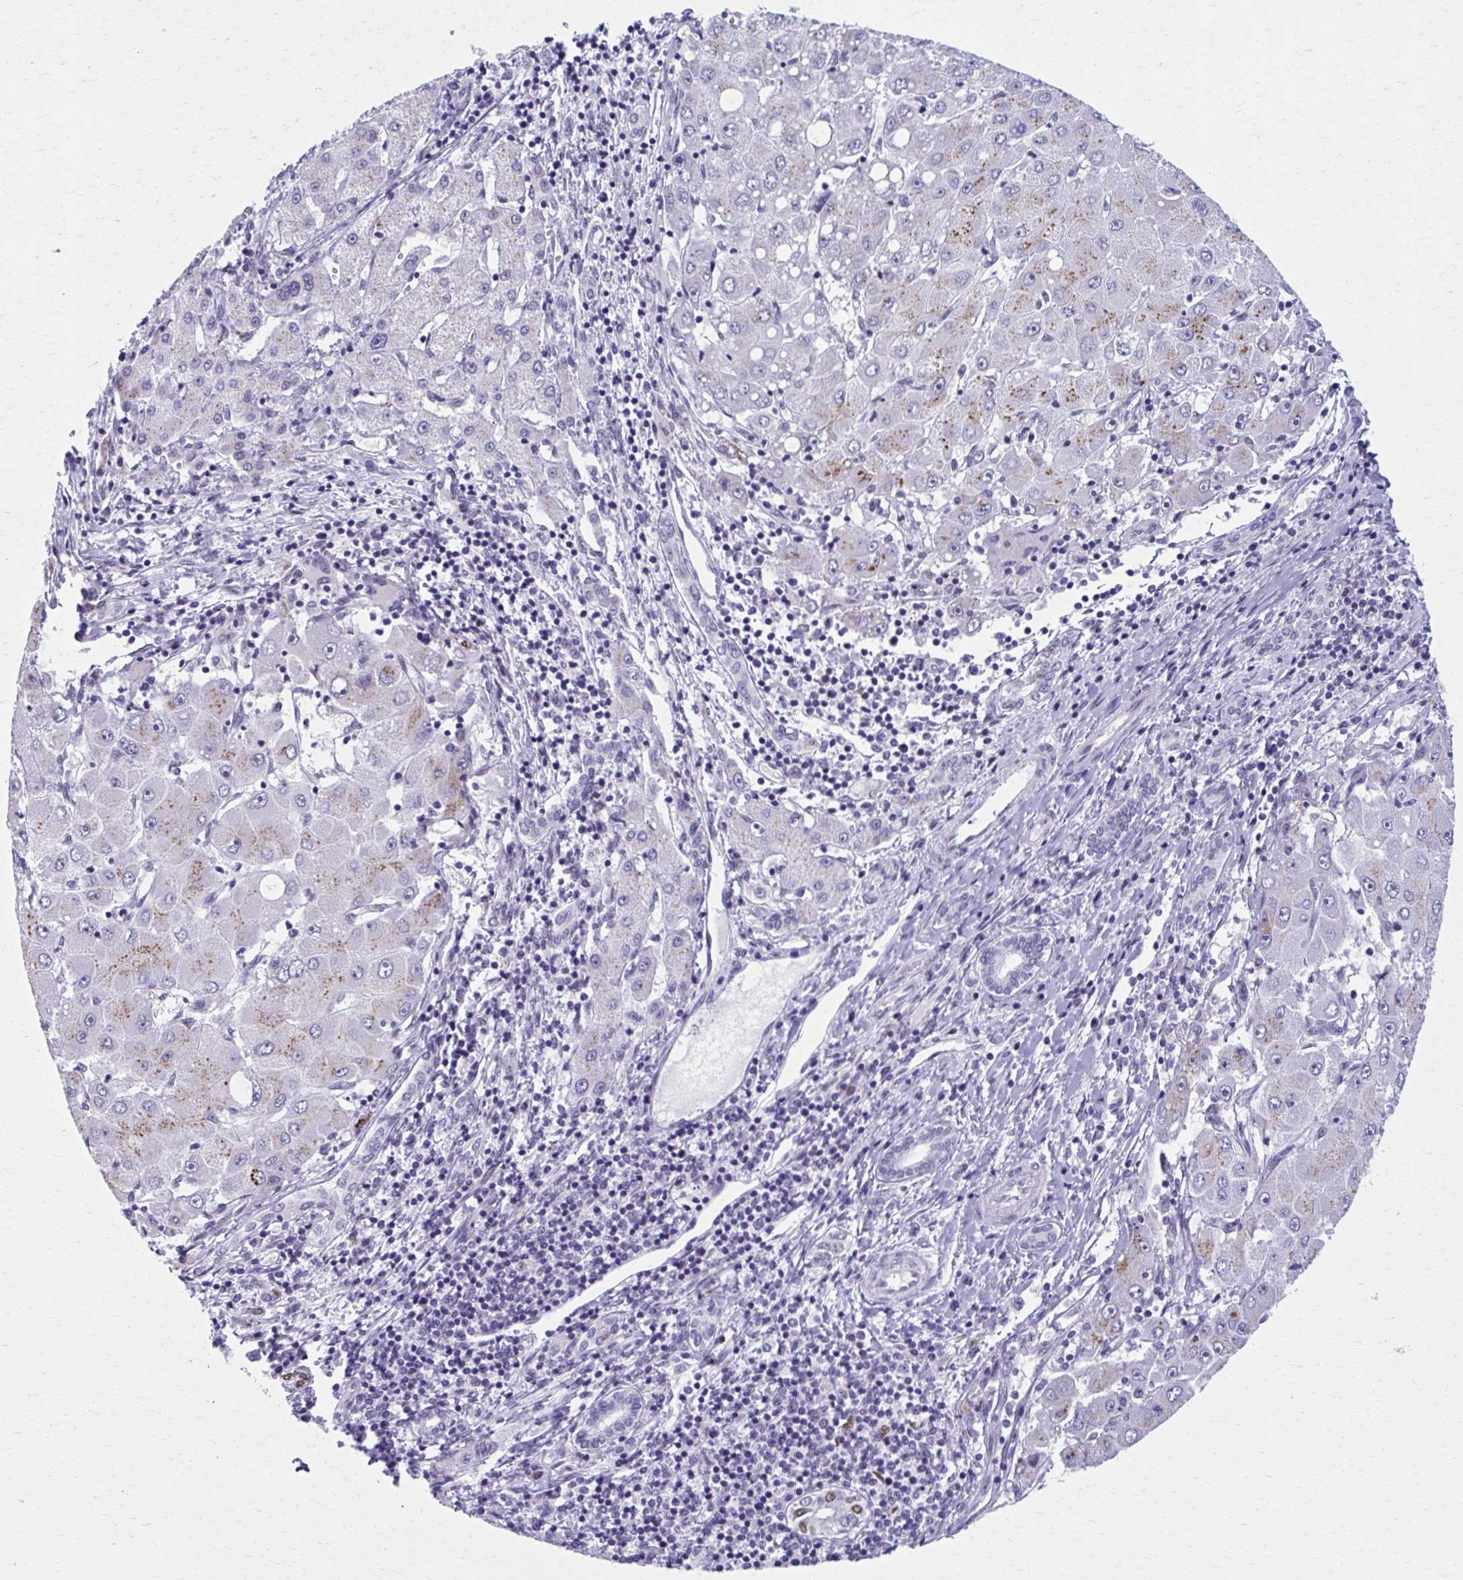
{"staining": {"intensity": "moderate", "quantity": "25%-75%", "location": "cytoplasmic/membranous"}, "tissue": "liver cancer", "cell_type": "Tumor cells", "image_type": "cancer", "snomed": [{"axis": "morphology", "description": "Carcinoma, Hepatocellular, NOS"}, {"axis": "topography", "description": "Liver"}], "caption": "This micrograph demonstrates immunohistochemistry staining of human liver hepatocellular carcinoma, with medium moderate cytoplasmic/membranous staining in about 25%-75% of tumor cells.", "gene": "ZNF682", "patient": {"sex": "male", "age": 40}}